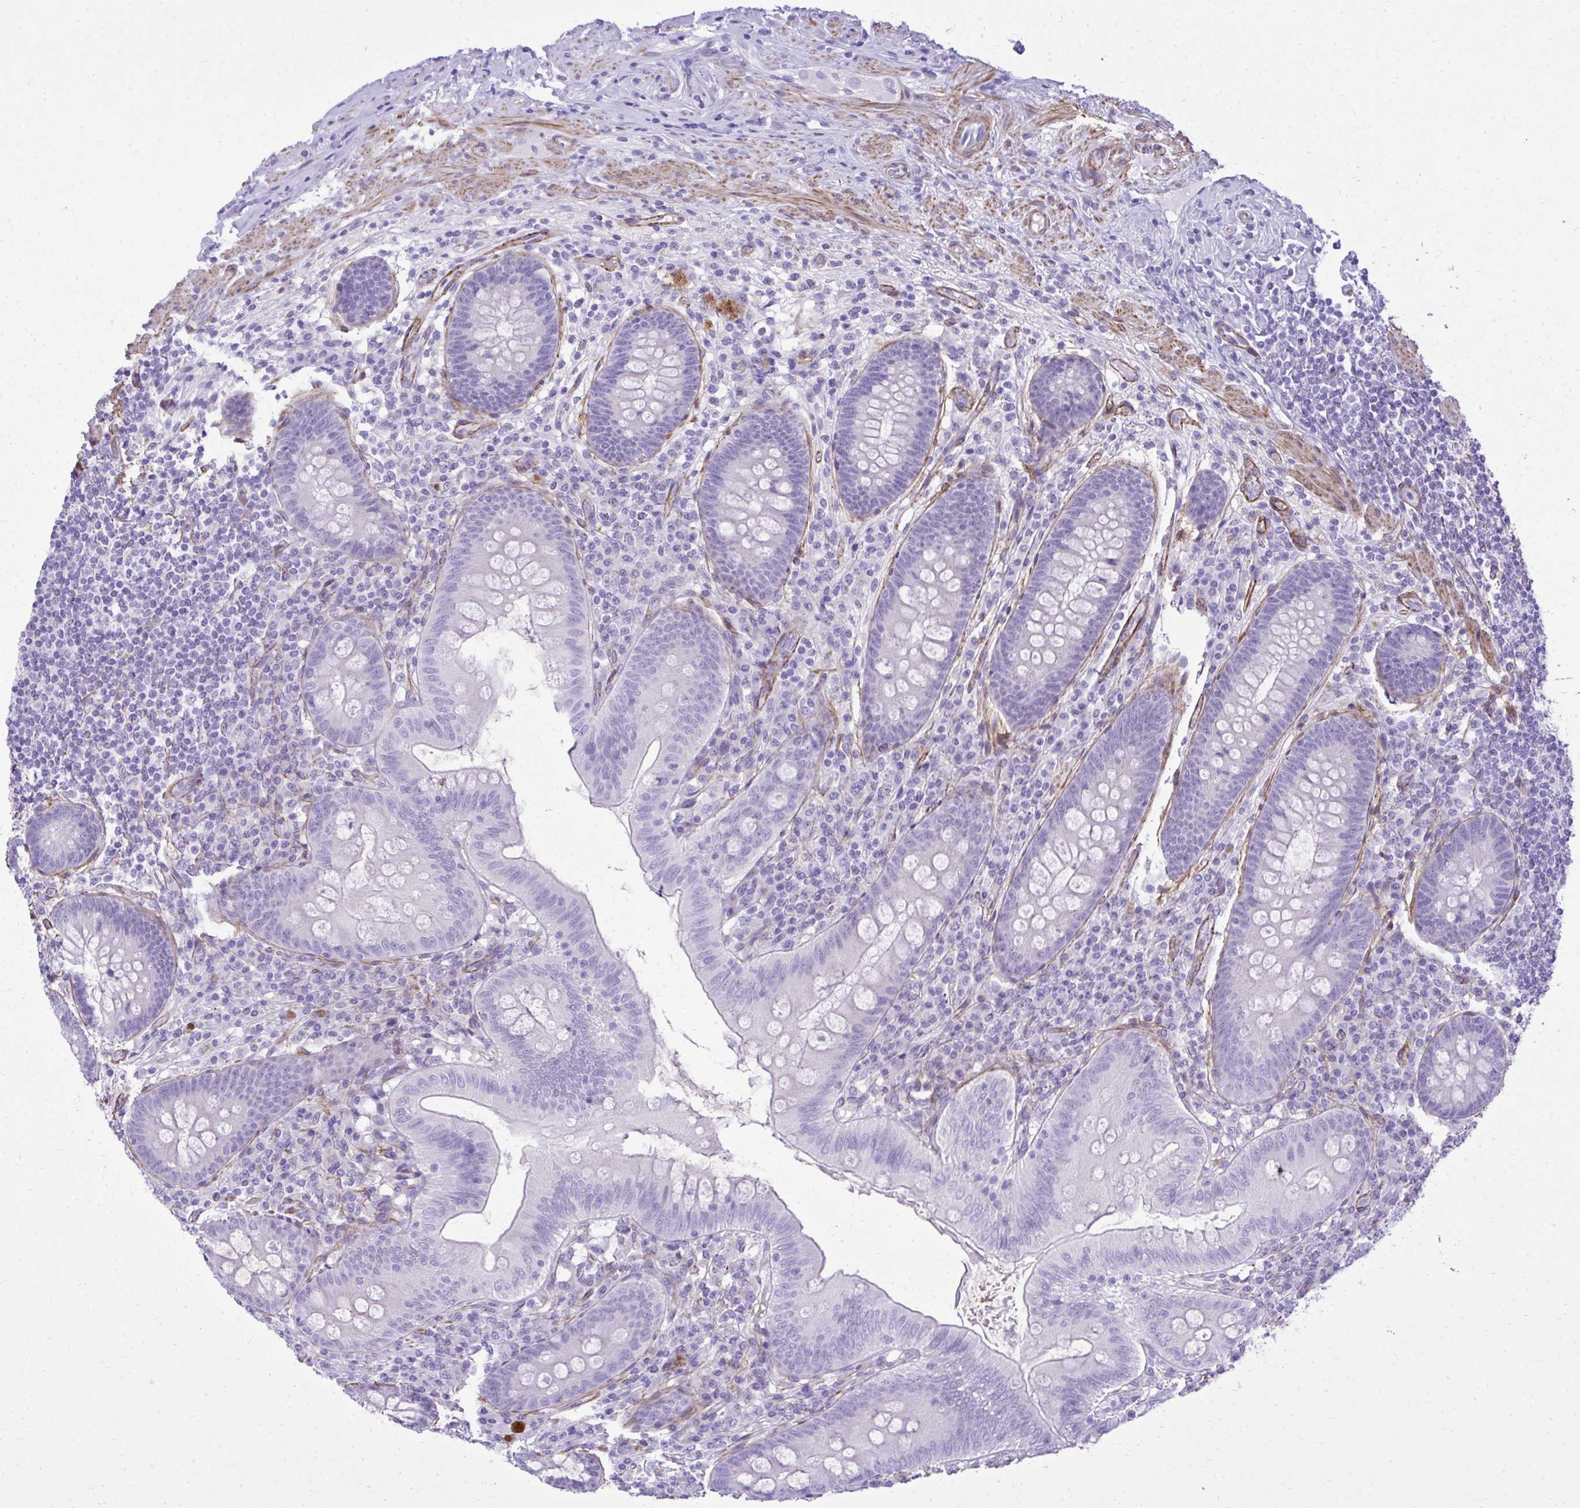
{"staining": {"intensity": "negative", "quantity": "none", "location": "none"}, "tissue": "appendix", "cell_type": "Glandular cells", "image_type": "normal", "snomed": [{"axis": "morphology", "description": "Normal tissue, NOS"}, {"axis": "topography", "description": "Appendix"}], "caption": "Immunohistochemistry photomicrograph of benign appendix: human appendix stained with DAB shows no significant protein expression in glandular cells.", "gene": "PITPNM3", "patient": {"sex": "male", "age": 71}}